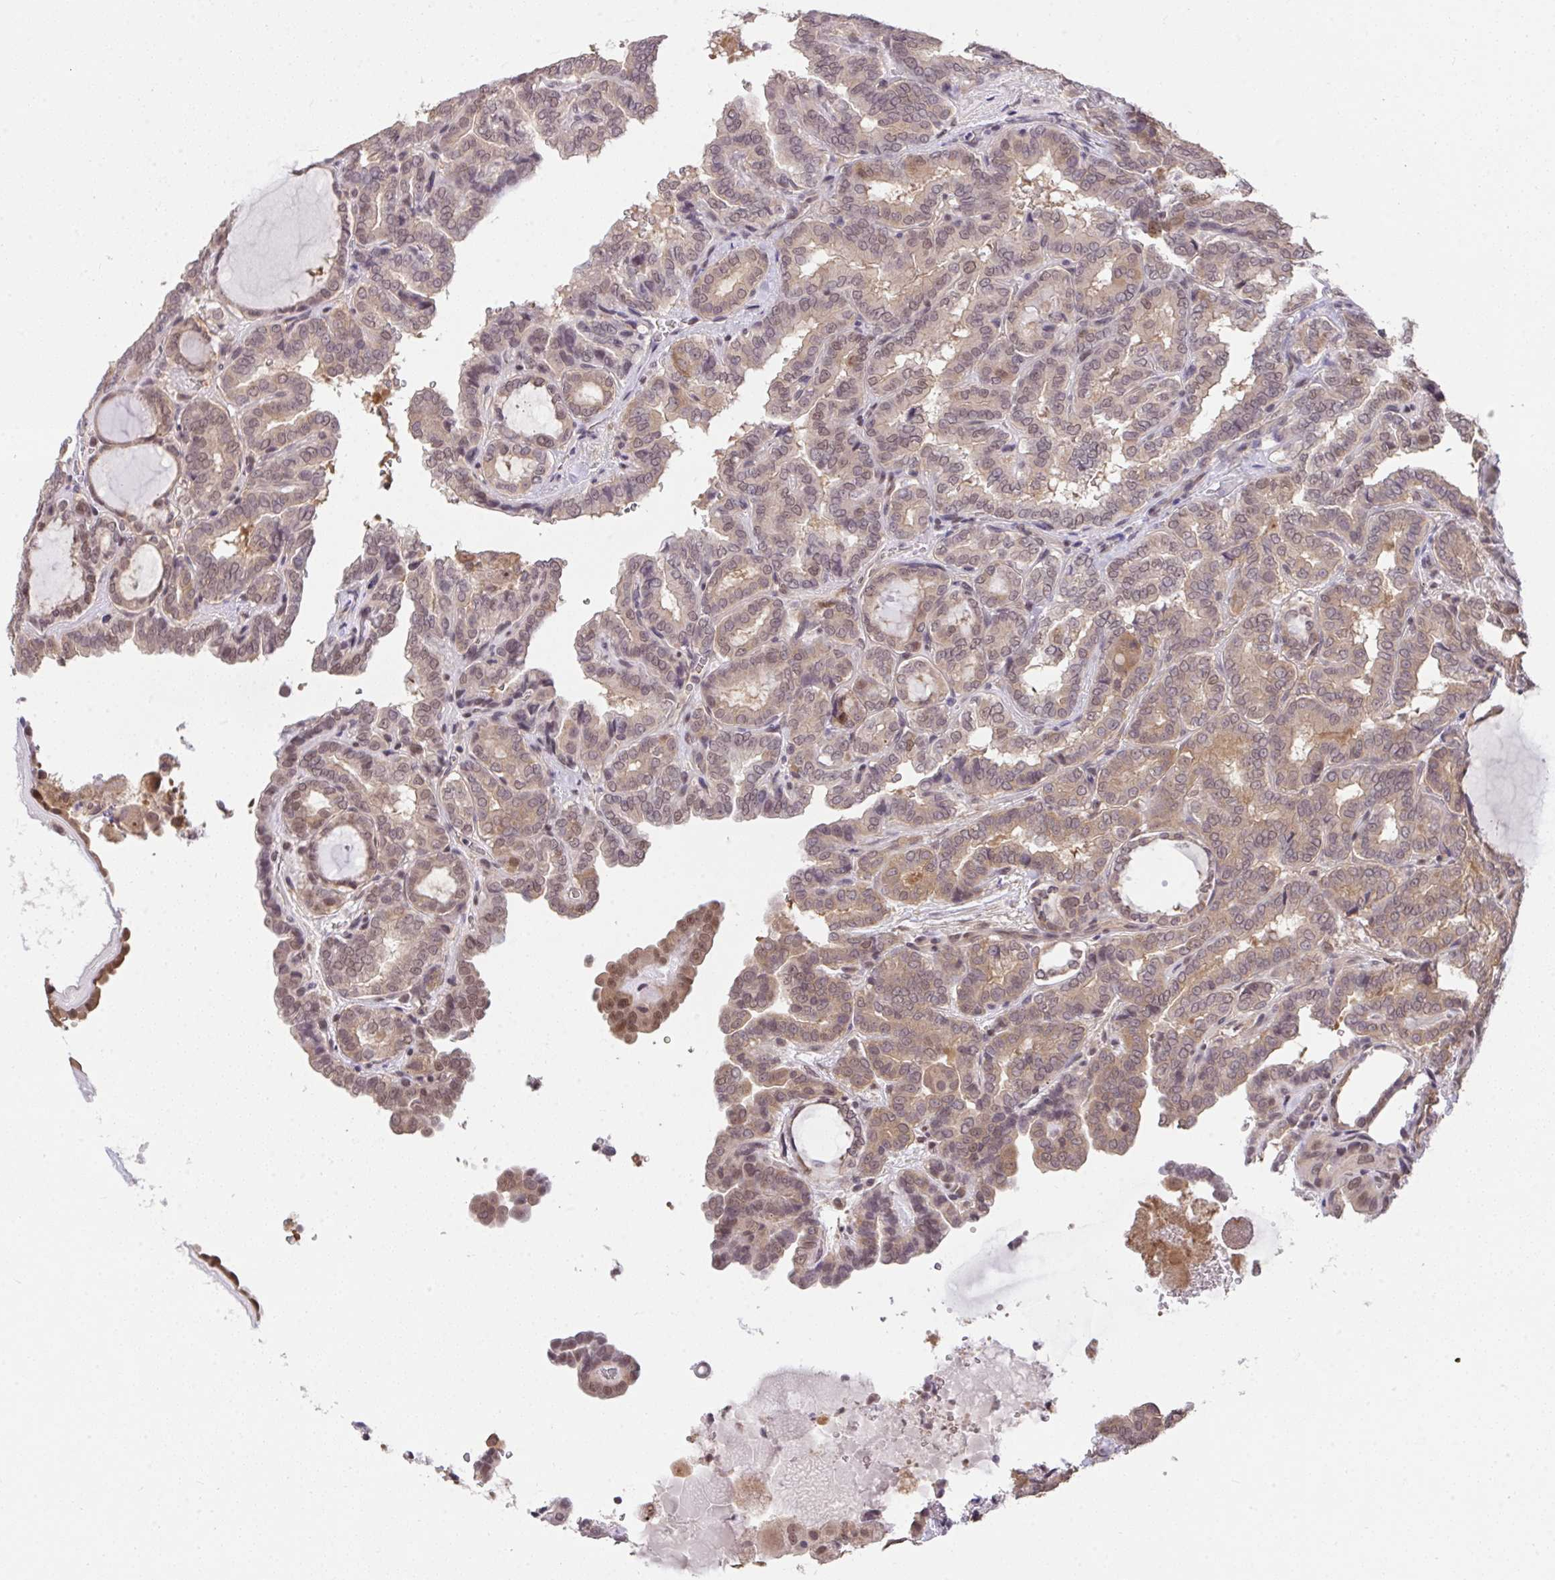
{"staining": {"intensity": "weak", "quantity": ">75%", "location": "cytoplasmic/membranous,nuclear"}, "tissue": "thyroid cancer", "cell_type": "Tumor cells", "image_type": "cancer", "snomed": [{"axis": "morphology", "description": "Papillary adenocarcinoma, NOS"}, {"axis": "topography", "description": "Thyroid gland"}], "caption": "There is low levels of weak cytoplasmic/membranous and nuclear expression in tumor cells of thyroid cancer (papillary adenocarcinoma), as demonstrated by immunohistochemical staining (brown color).", "gene": "C12orf57", "patient": {"sex": "female", "age": 46}}